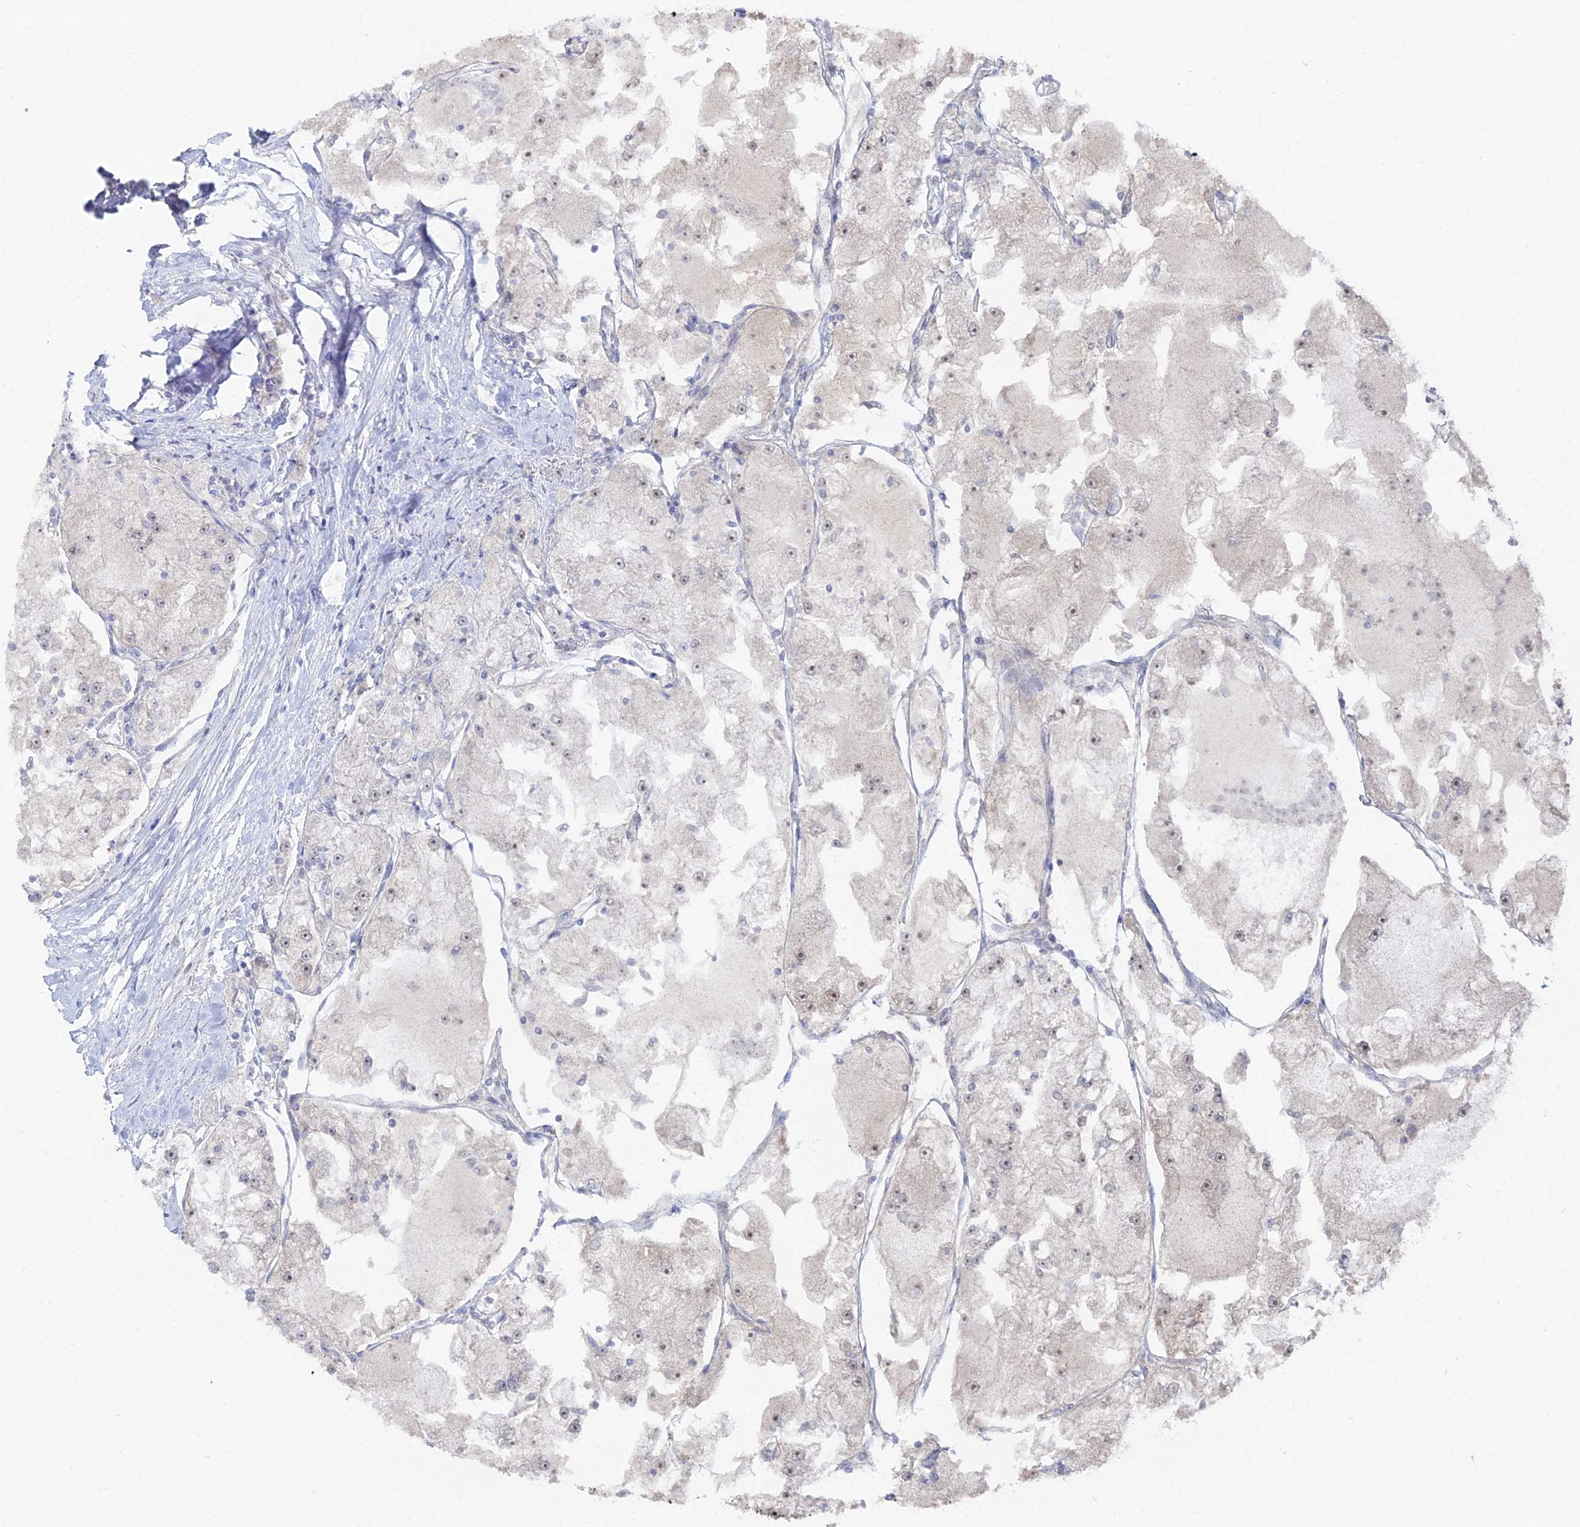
{"staining": {"intensity": "weak", "quantity": ">75%", "location": "nuclear"}, "tissue": "renal cancer", "cell_type": "Tumor cells", "image_type": "cancer", "snomed": [{"axis": "morphology", "description": "Adenocarcinoma, NOS"}, {"axis": "topography", "description": "Kidney"}], "caption": "A micrograph of renal cancer stained for a protein shows weak nuclear brown staining in tumor cells. The staining was performed using DAB (3,3'-diaminobenzidine) to visualize the protein expression in brown, while the nuclei were stained in blue with hematoxylin (Magnification: 20x).", "gene": "THAP4", "patient": {"sex": "female", "age": 72}}